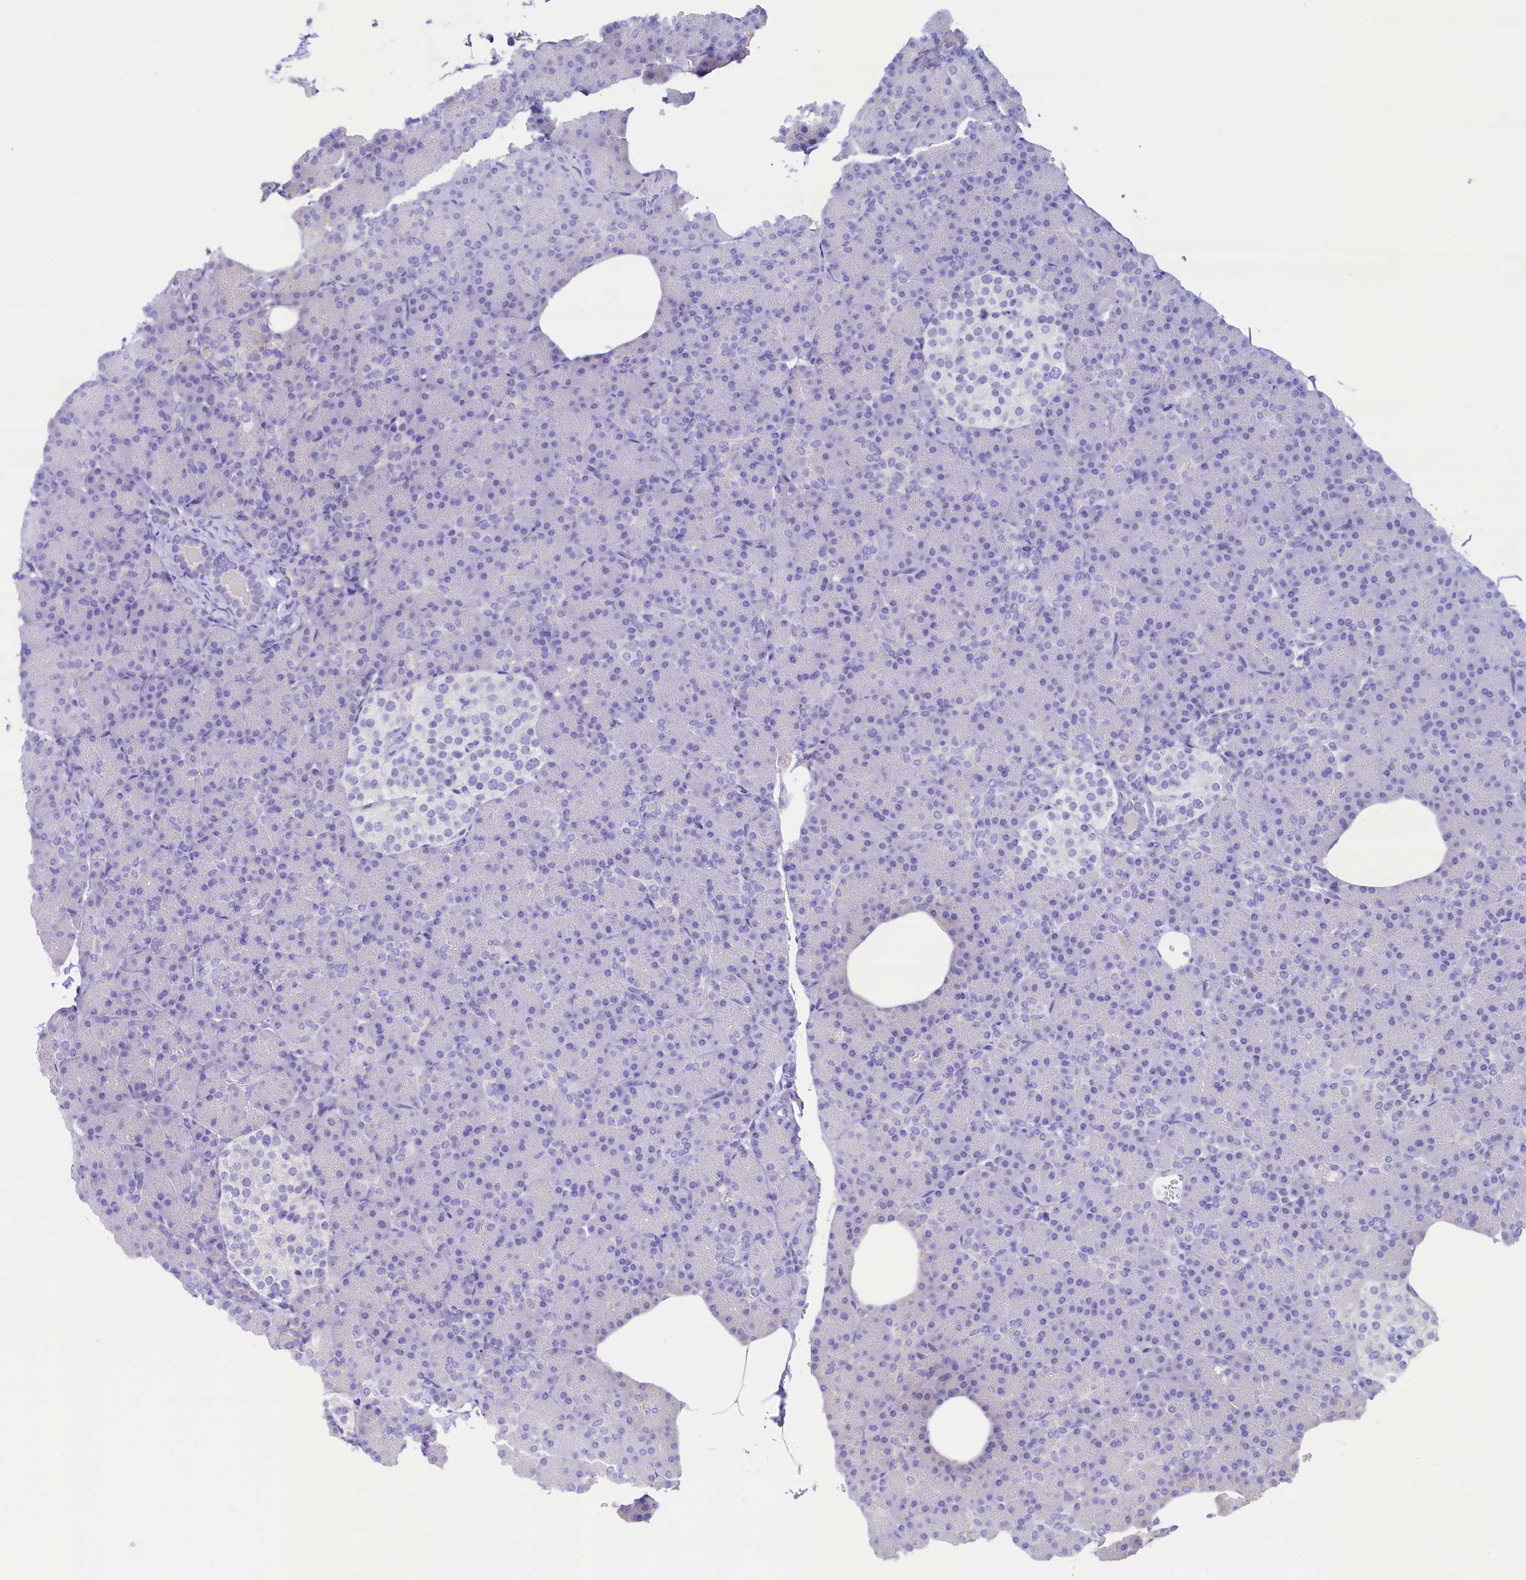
{"staining": {"intensity": "negative", "quantity": "none", "location": "none"}, "tissue": "pancreas", "cell_type": "Exocrine glandular cells", "image_type": "normal", "snomed": [{"axis": "morphology", "description": "Normal tissue, NOS"}, {"axis": "topography", "description": "Pancreas"}], "caption": "An image of pancreas stained for a protein demonstrates no brown staining in exocrine glandular cells.", "gene": "RBP3", "patient": {"sex": "female", "age": 43}}